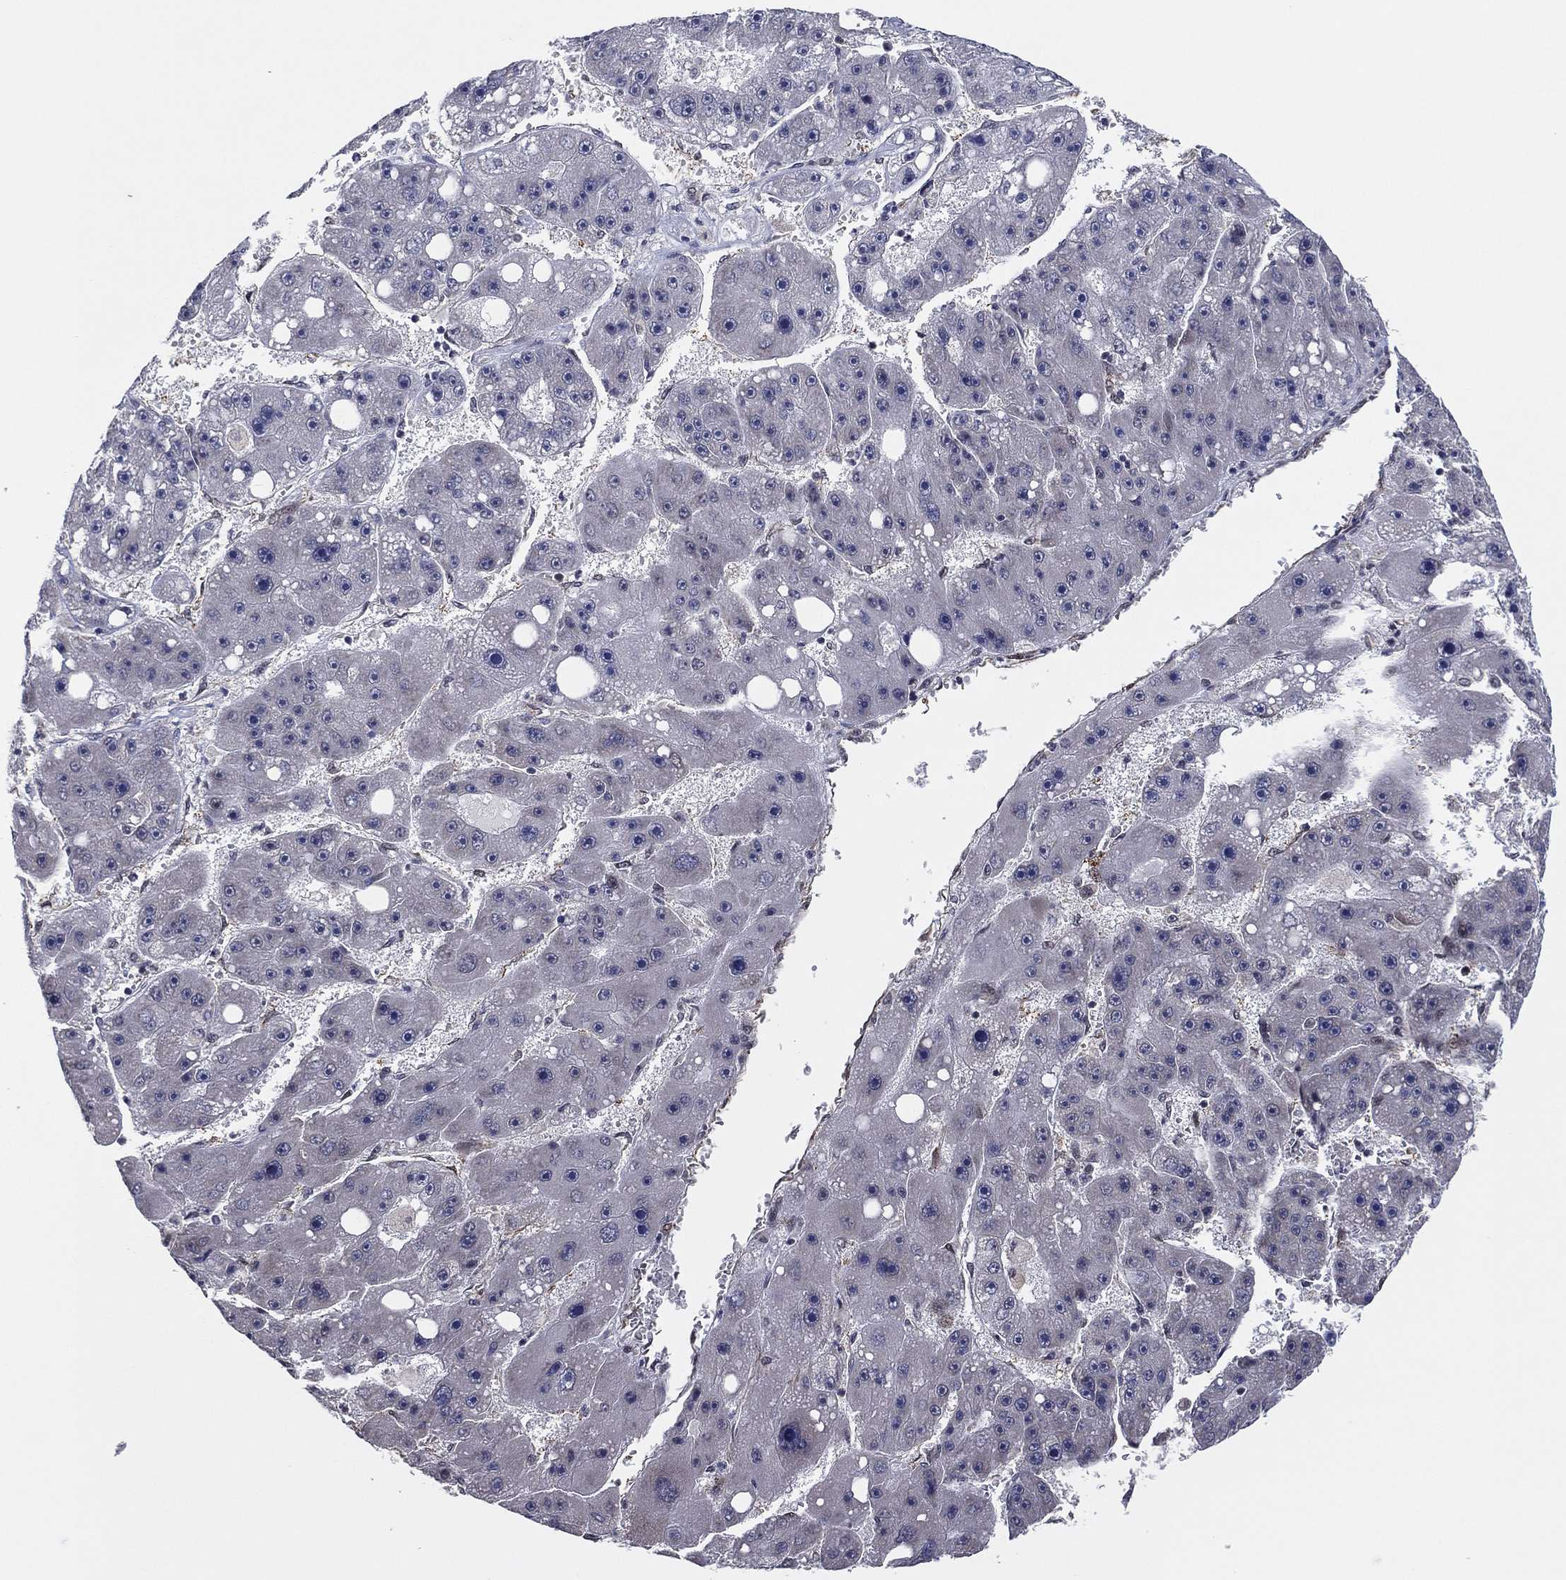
{"staining": {"intensity": "negative", "quantity": "none", "location": "none"}, "tissue": "liver cancer", "cell_type": "Tumor cells", "image_type": "cancer", "snomed": [{"axis": "morphology", "description": "Carcinoma, Hepatocellular, NOS"}, {"axis": "topography", "description": "Liver"}], "caption": "Liver hepatocellular carcinoma stained for a protein using immunohistochemistry (IHC) displays no positivity tumor cells.", "gene": "SNCG", "patient": {"sex": "female", "age": 61}}